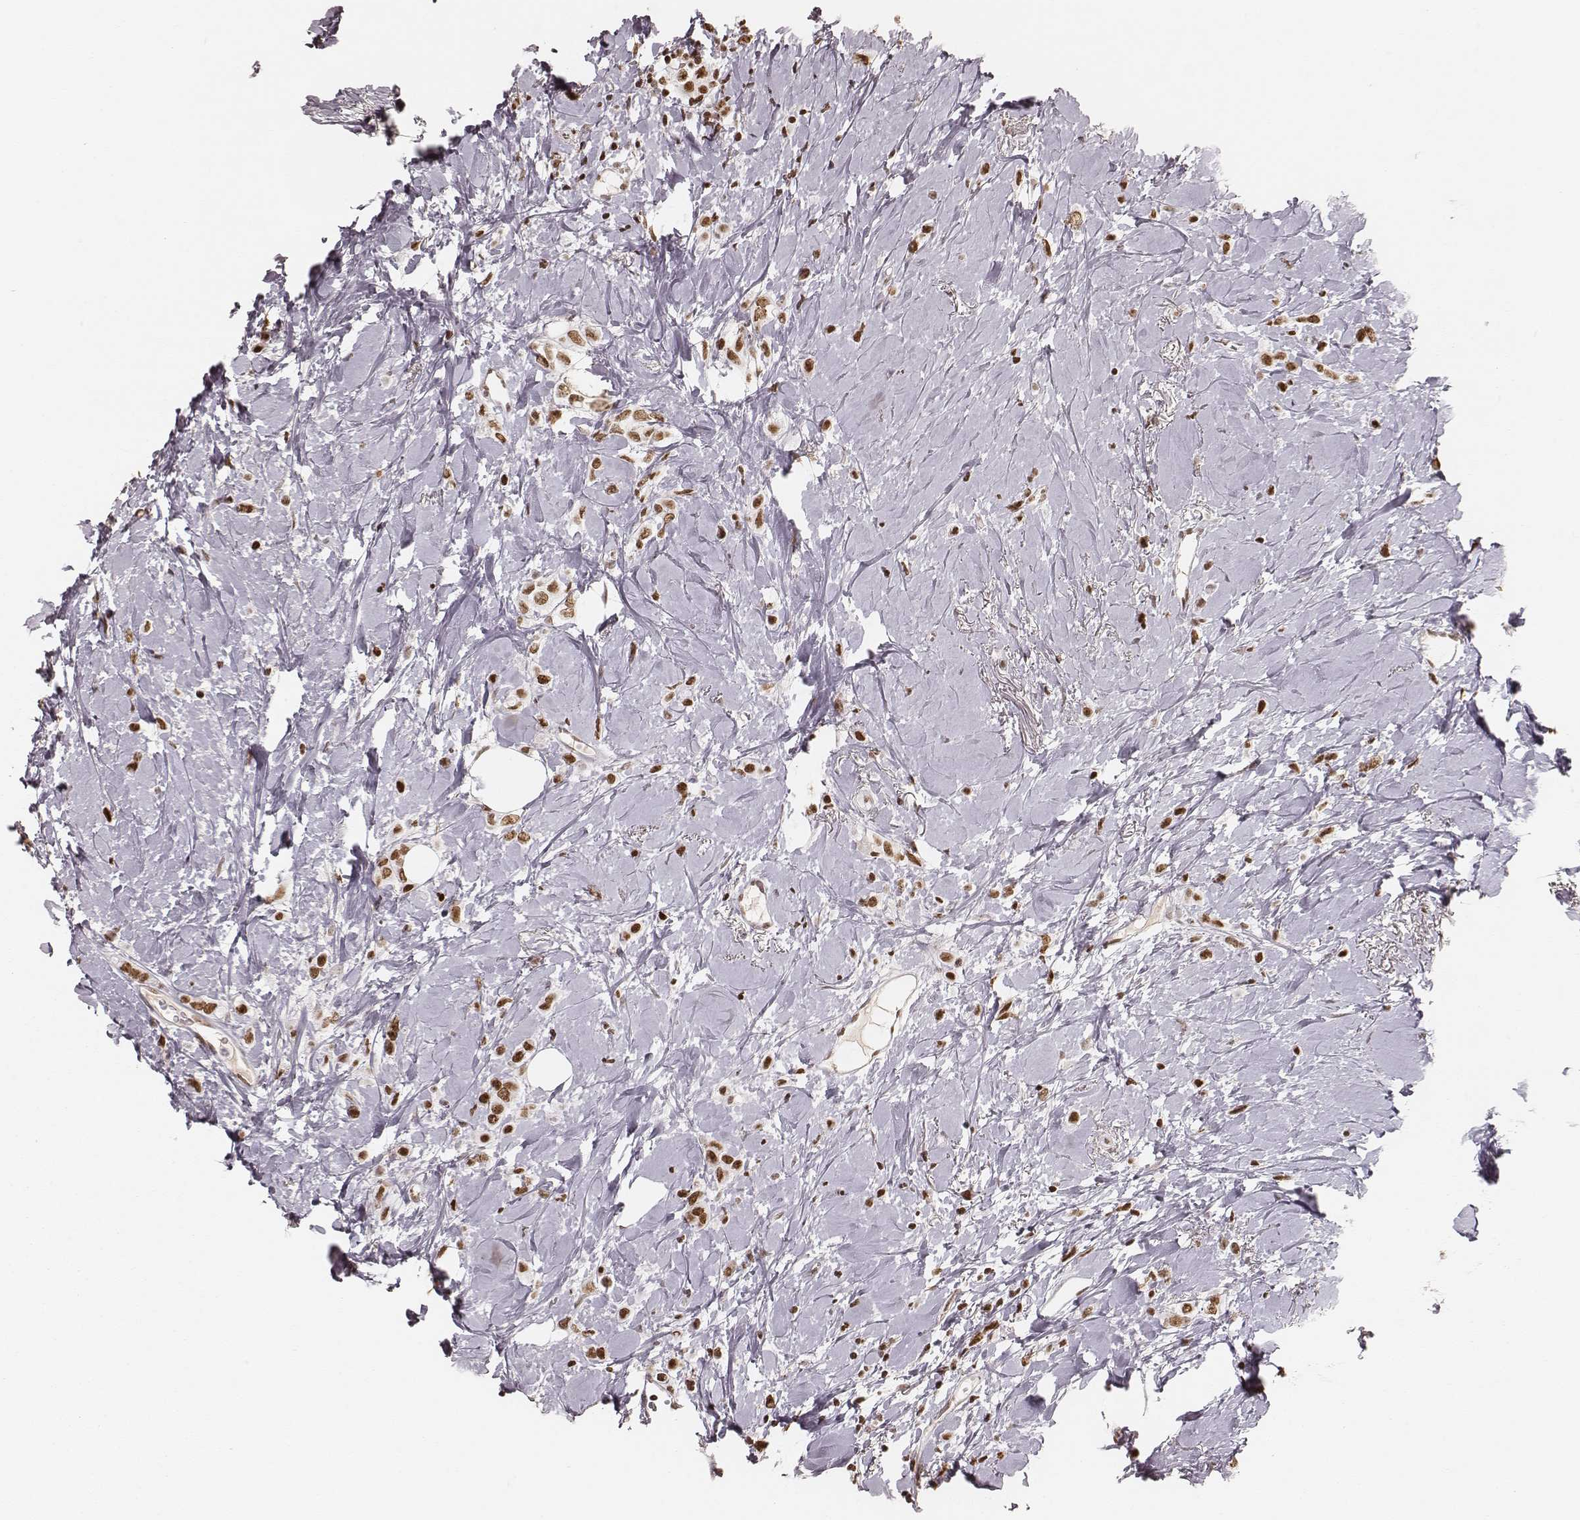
{"staining": {"intensity": "moderate", "quantity": ">75%", "location": "nuclear"}, "tissue": "breast cancer", "cell_type": "Tumor cells", "image_type": "cancer", "snomed": [{"axis": "morphology", "description": "Lobular carcinoma"}, {"axis": "topography", "description": "Breast"}], "caption": "Breast cancer (lobular carcinoma) stained with DAB (3,3'-diaminobenzidine) immunohistochemistry exhibits medium levels of moderate nuclear positivity in approximately >75% of tumor cells.", "gene": "PARP1", "patient": {"sex": "female", "age": 66}}